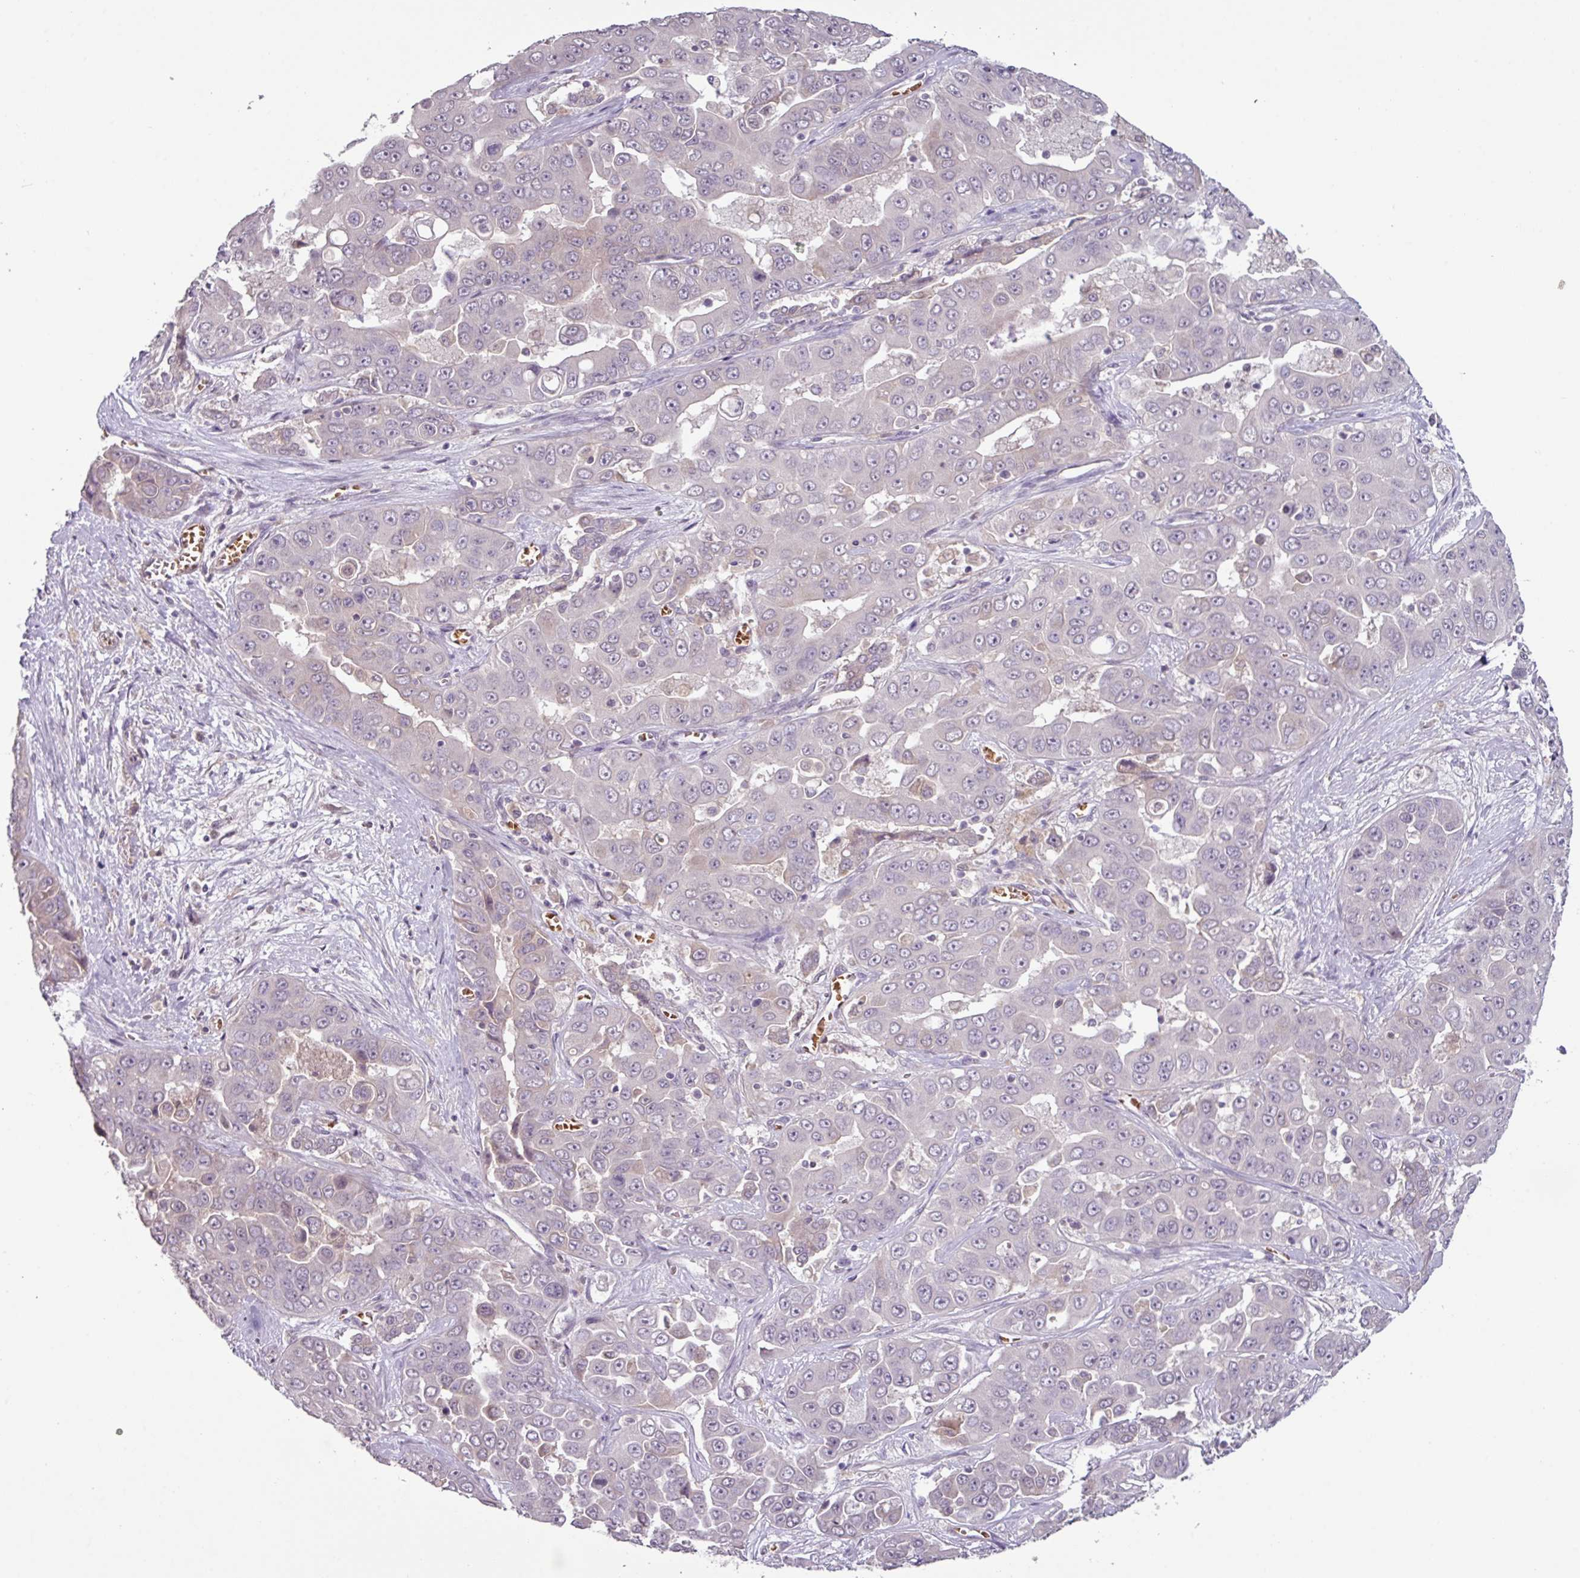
{"staining": {"intensity": "negative", "quantity": "none", "location": "none"}, "tissue": "liver cancer", "cell_type": "Tumor cells", "image_type": "cancer", "snomed": [{"axis": "morphology", "description": "Cholangiocarcinoma"}, {"axis": "topography", "description": "Liver"}], "caption": "Tumor cells are negative for brown protein staining in cholangiocarcinoma (liver).", "gene": "SLC5A10", "patient": {"sex": "female", "age": 52}}